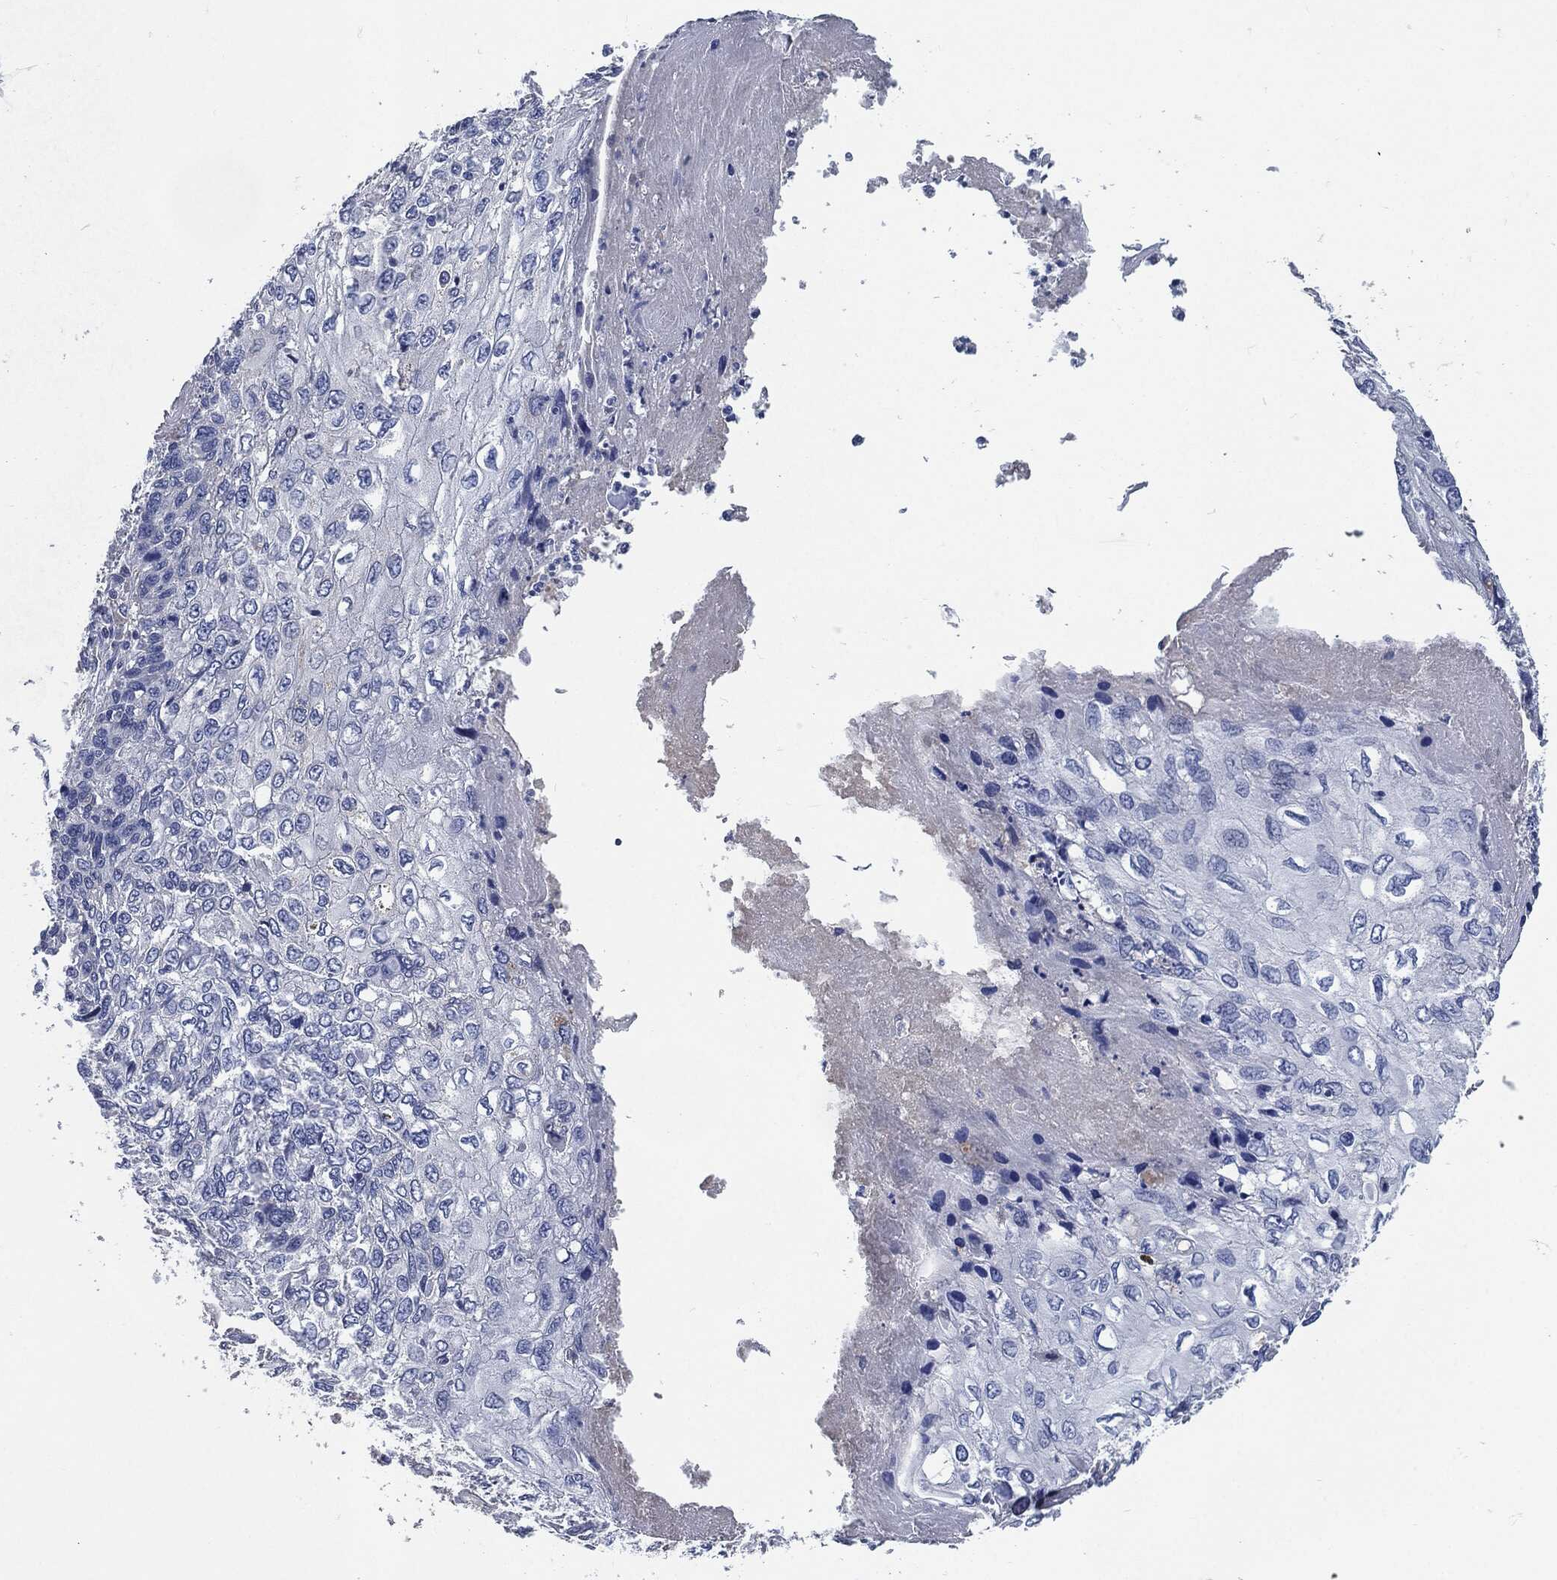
{"staining": {"intensity": "negative", "quantity": "none", "location": "none"}, "tissue": "skin cancer", "cell_type": "Tumor cells", "image_type": "cancer", "snomed": [{"axis": "morphology", "description": "Squamous cell carcinoma, NOS"}, {"axis": "topography", "description": "Skin"}], "caption": "There is no significant positivity in tumor cells of squamous cell carcinoma (skin). (DAB (3,3'-diaminobenzidine) immunohistochemistry visualized using brightfield microscopy, high magnification).", "gene": "CD27", "patient": {"sex": "male", "age": 92}}